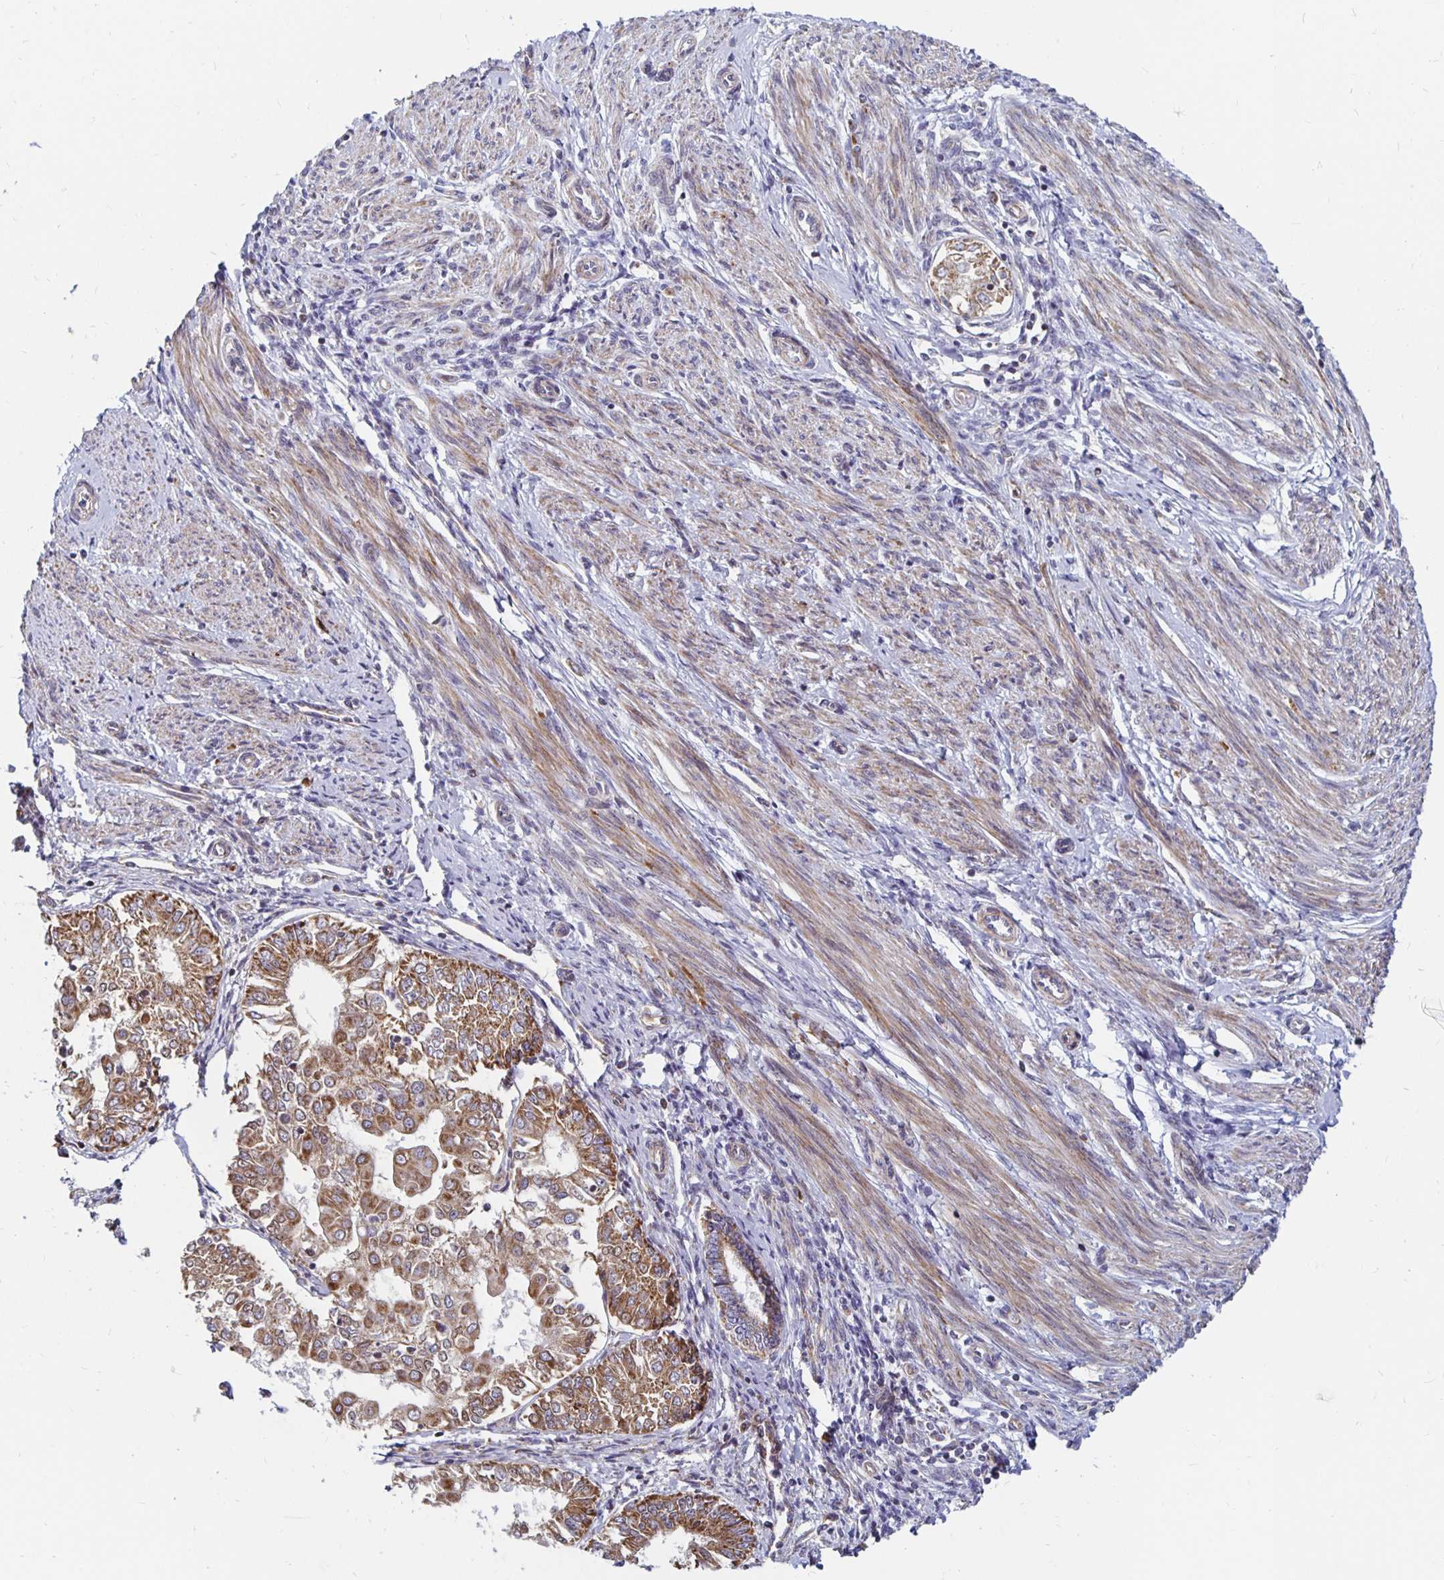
{"staining": {"intensity": "moderate", "quantity": ">75%", "location": "cytoplasmic/membranous"}, "tissue": "endometrial cancer", "cell_type": "Tumor cells", "image_type": "cancer", "snomed": [{"axis": "morphology", "description": "Adenocarcinoma, NOS"}, {"axis": "topography", "description": "Endometrium"}], "caption": "Tumor cells show medium levels of moderate cytoplasmic/membranous positivity in approximately >75% of cells in endometrial adenocarcinoma.", "gene": "MRPL28", "patient": {"sex": "female", "age": 68}}